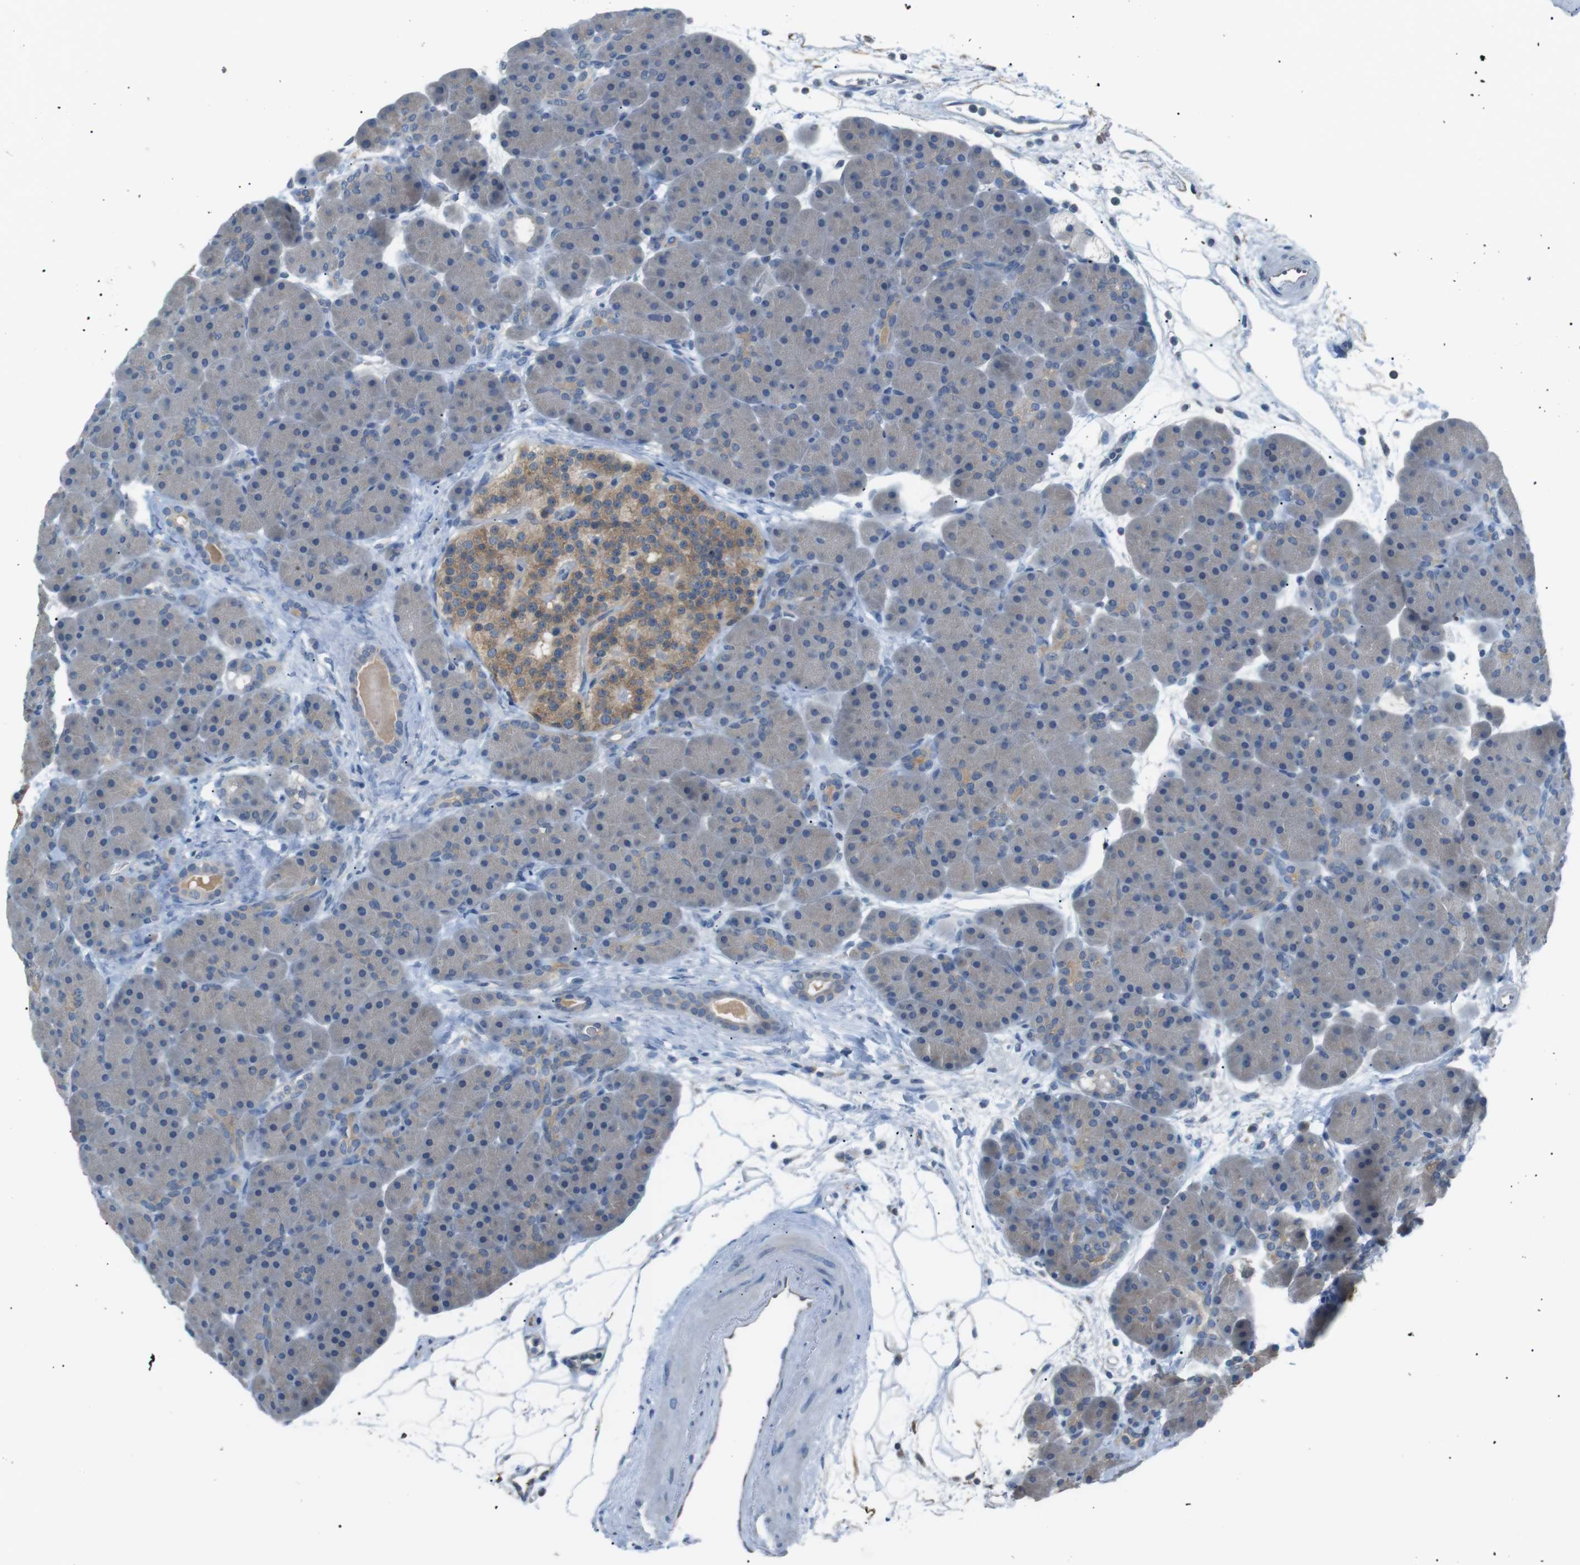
{"staining": {"intensity": "negative", "quantity": "none", "location": "none"}, "tissue": "pancreas", "cell_type": "Exocrine glandular cells", "image_type": "normal", "snomed": [{"axis": "morphology", "description": "Normal tissue, NOS"}, {"axis": "topography", "description": "Pancreas"}], "caption": "An immunohistochemistry micrograph of benign pancreas is shown. There is no staining in exocrine glandular cells of pancreas.", "gene": "CDH26", "patient": {"sex": "male", "age": 66}}